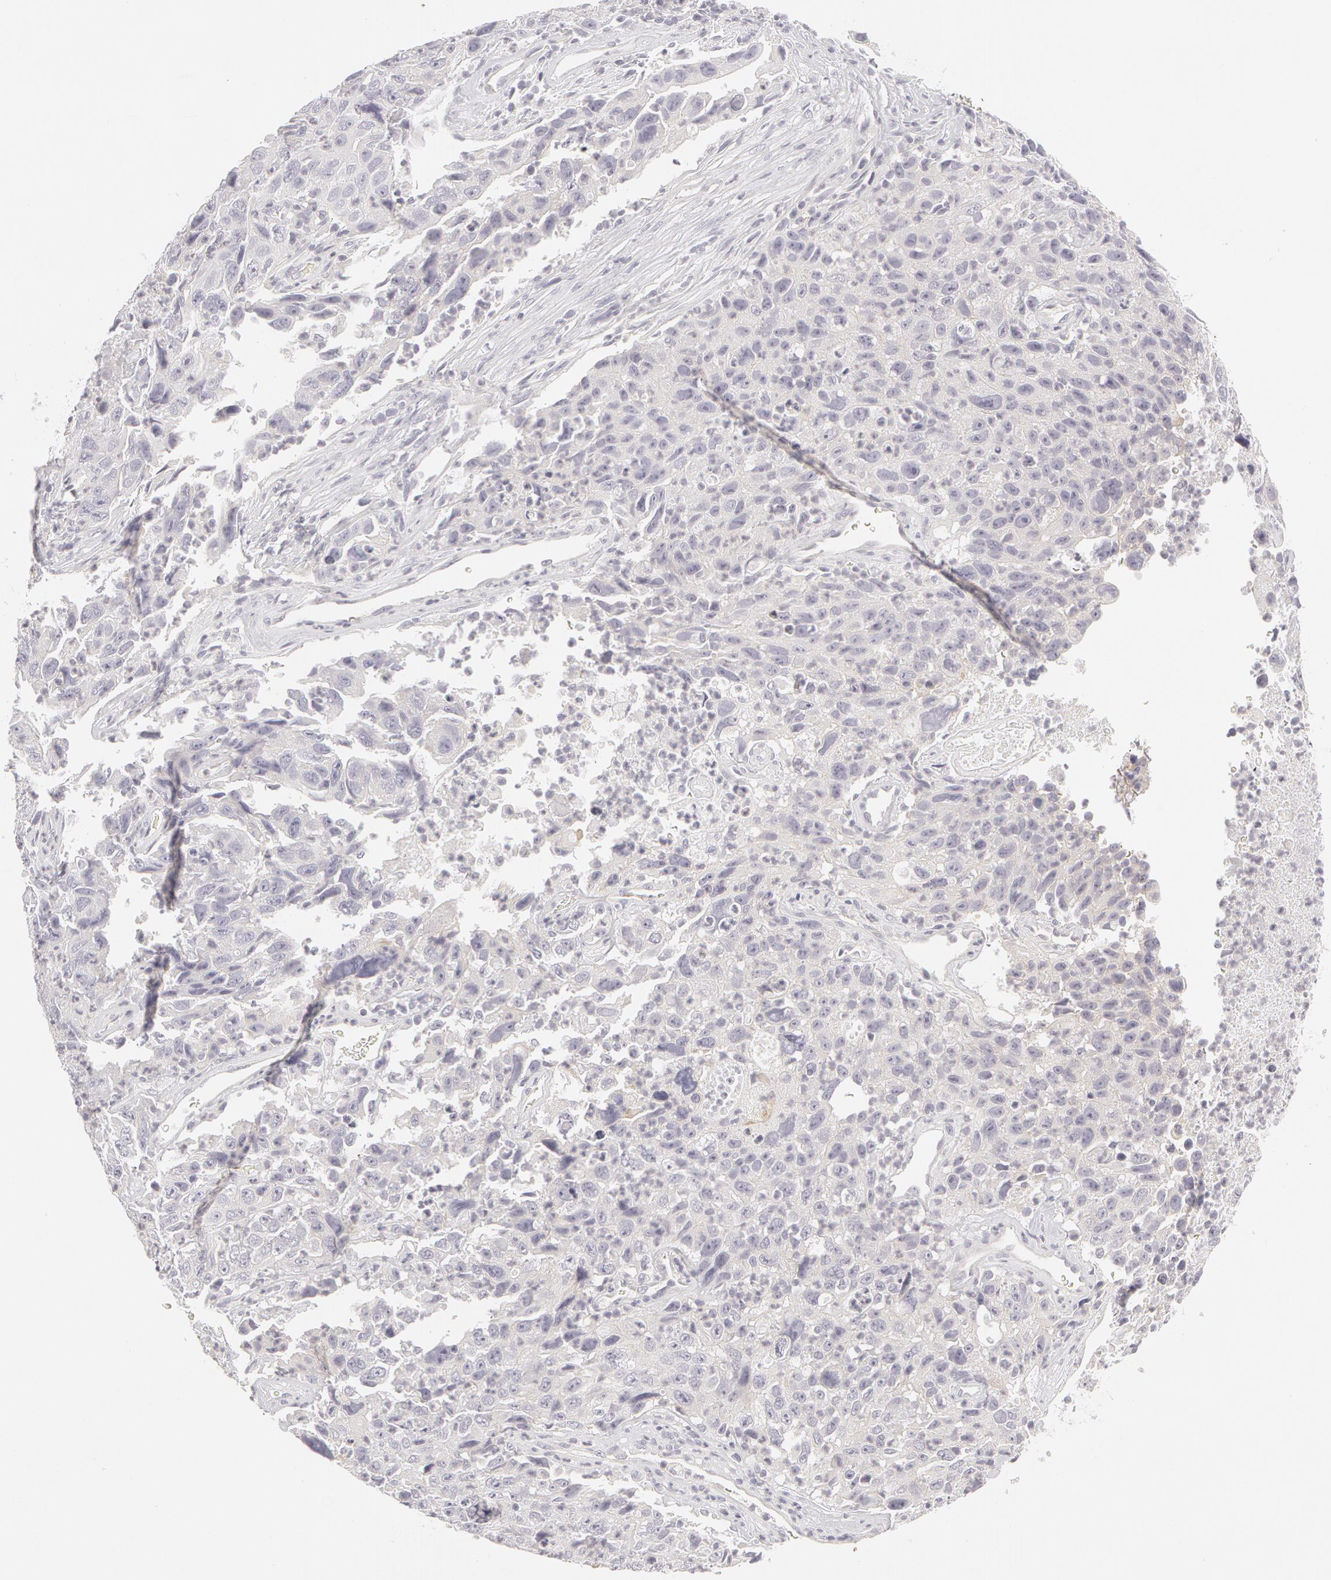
{"staining": {"intensity": "negative", "quantity": "none", "location": "none"}, "tissue": "lung cancer", "cell_type": "Tumor cells", "image_type": "cancer", "snomed": [{"axis": "morphology", "description": "Squamous cell carcinoma, NOS"}, {"axis": "topography", "description": "Lung"}], "caption": "Immunohistochemical staining of human lung squamous cell carcinoma demonstrates no significant staining in tumor cells.", "gene": "ABCB1", "patient": {"sex": "male", "age": 64}}